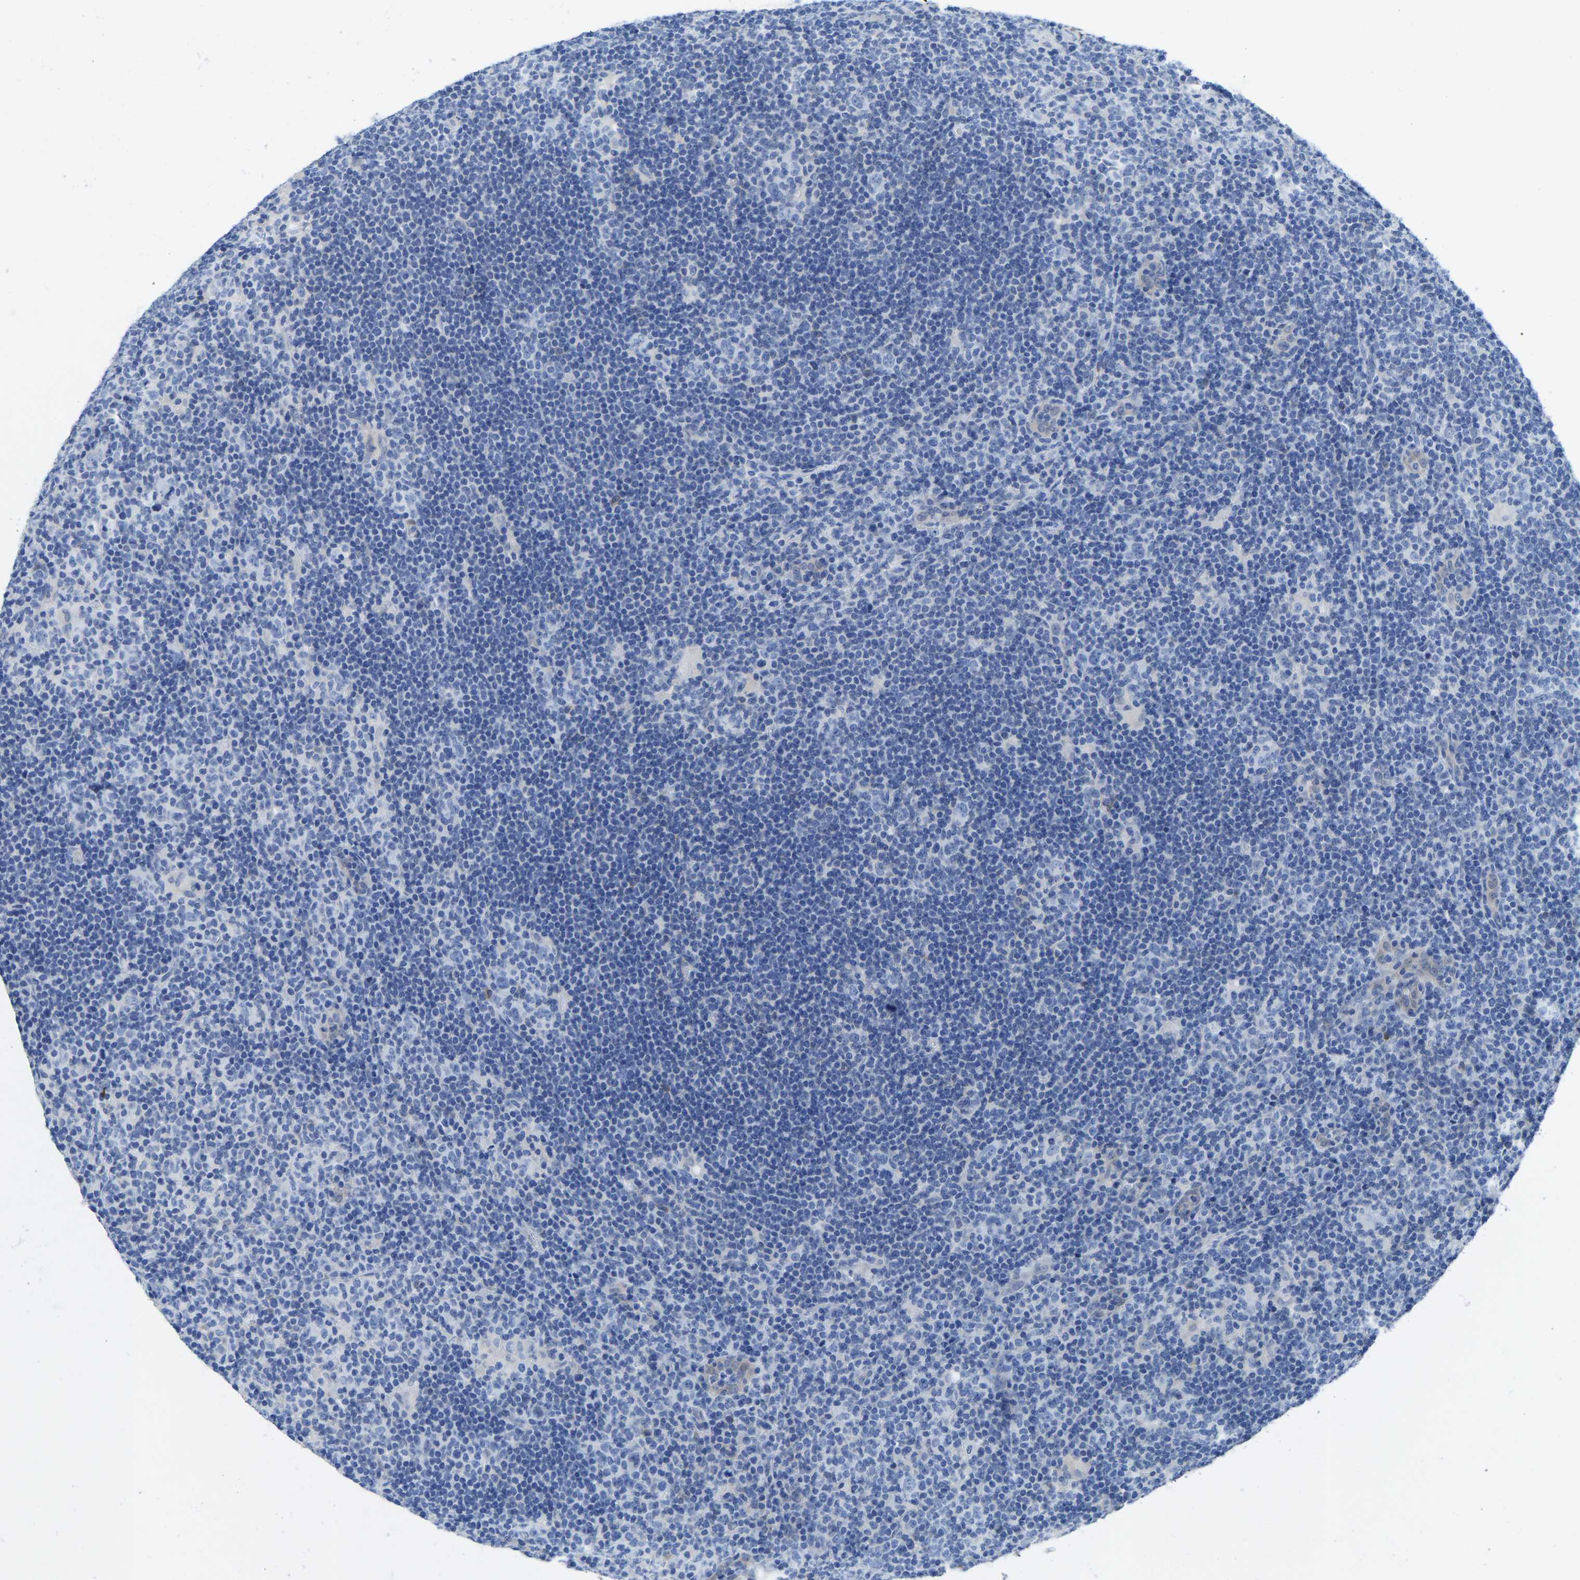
{"staining": {"intensity": "negative", "quantity": "none", "location": "none"}, "tissue": "lymphoma", "cell_type": "Tumor cells", "image_type": "cancer", "snomed": [{"axis": "morphology", "description": "Hodgkin's disease, NOS"}, {"axis": "topography", "description": "Lymph node"}], "caption": "DAB immunohistochemical staining of human Hodgkin's disease demonstrates no significant positivity in tumor cells.", "gene": "NKAIN3", "patient": {"sex": "female", "age": 57}}